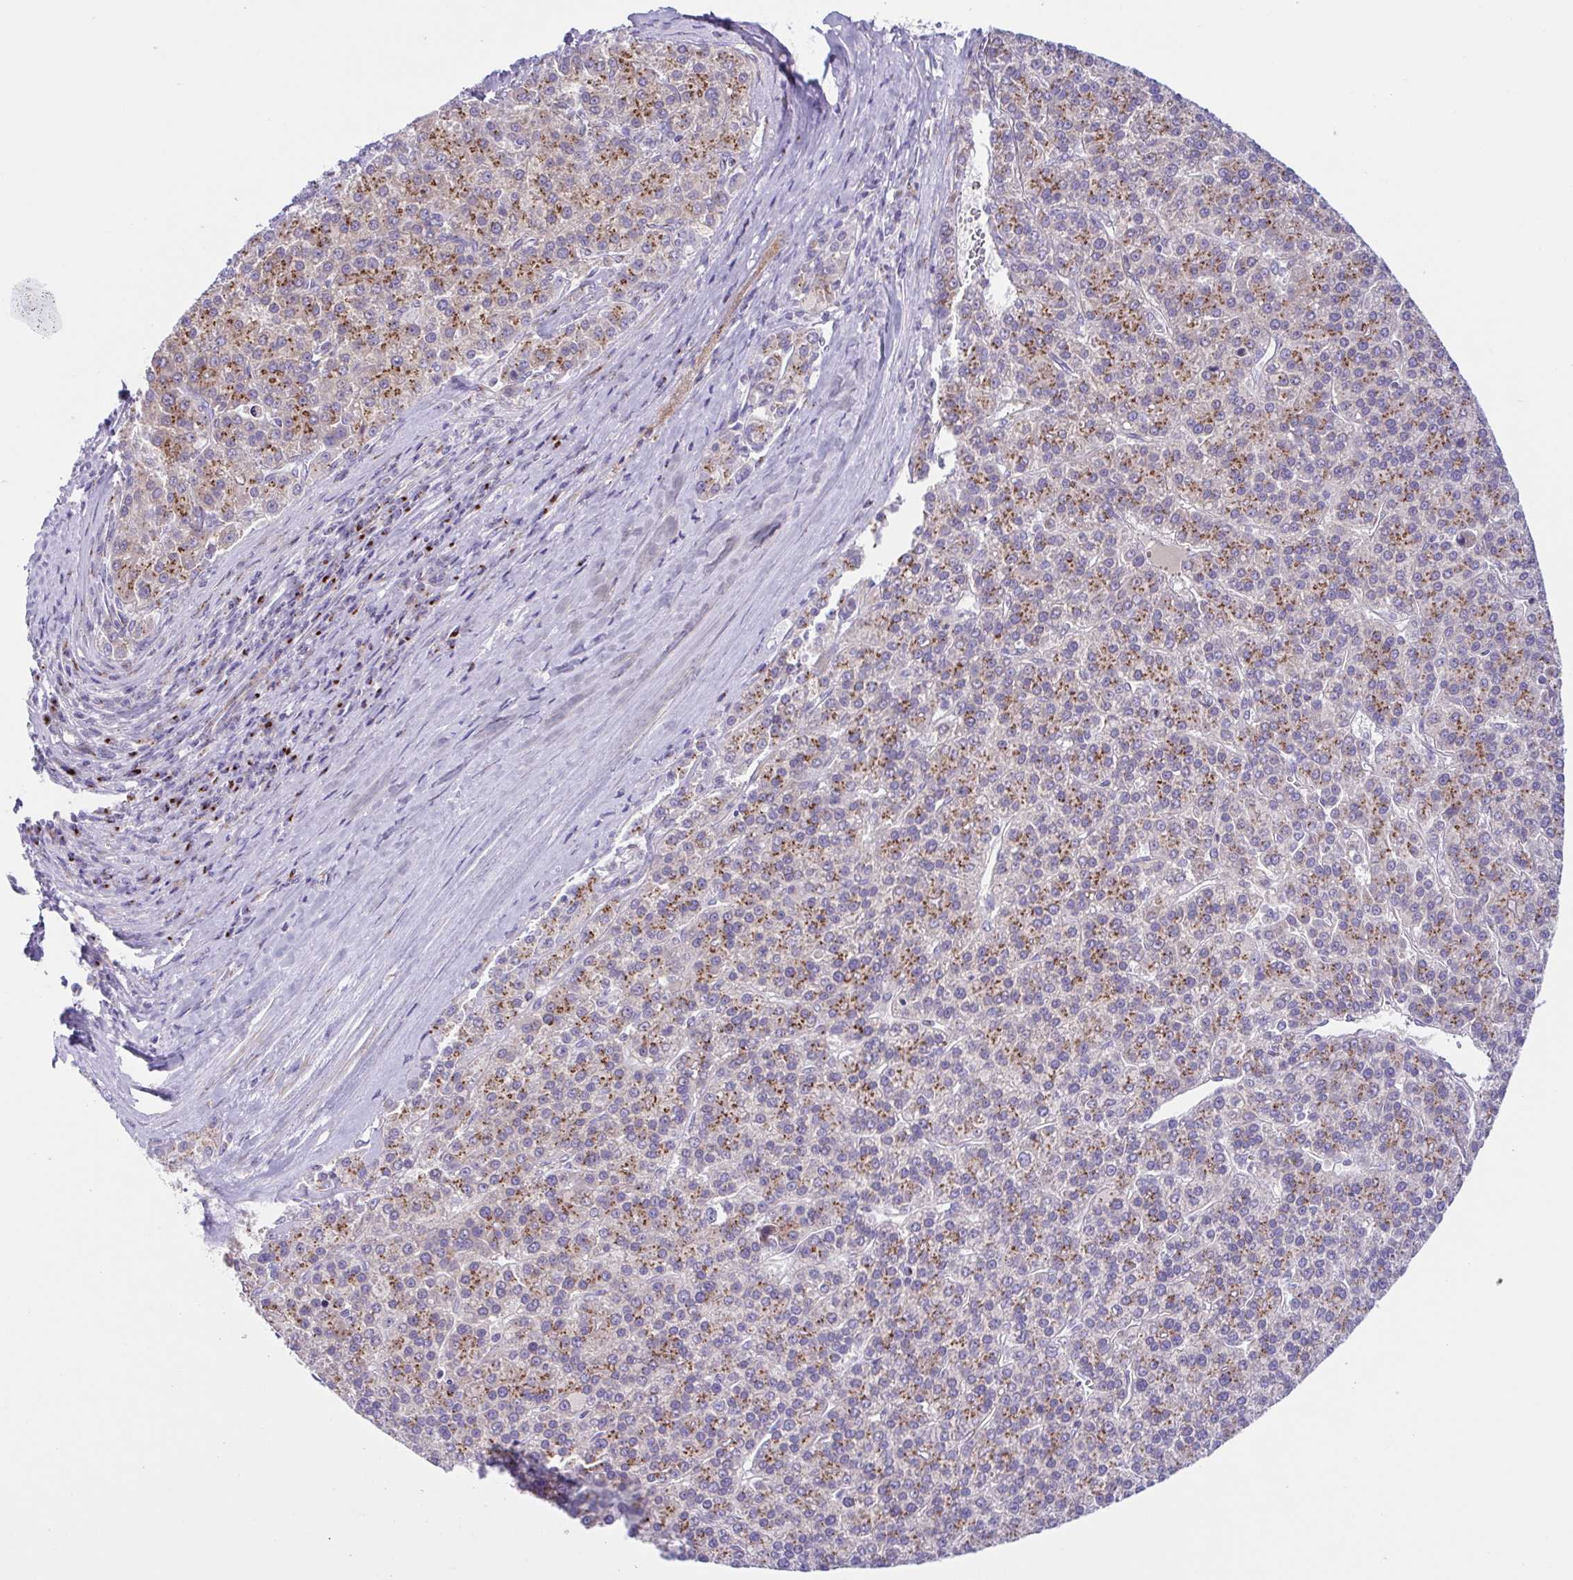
{"staining": {"intensity": "moderate", "quantity": ">75%", "location": "cytoplasmic/membranous"}, "tissue": "liver cancer", "cell_type": "Tumor cells", "image_type": "cancer", "snomed": [{"axis": "morphology", "description": "Carcinoma, Hepatocellular, NOS"}, {"axis": "topography", "description": "Liver"}], "caption": "This micrograph demonstrates IHC staining of human liver cancer (hepatocellular carcinoma), with medium moderate cytoplasmic/membranous expression in about >75% of tumor cells.", "gene": "COL17A1", "patient": {"sex": "female", "age": 58}}